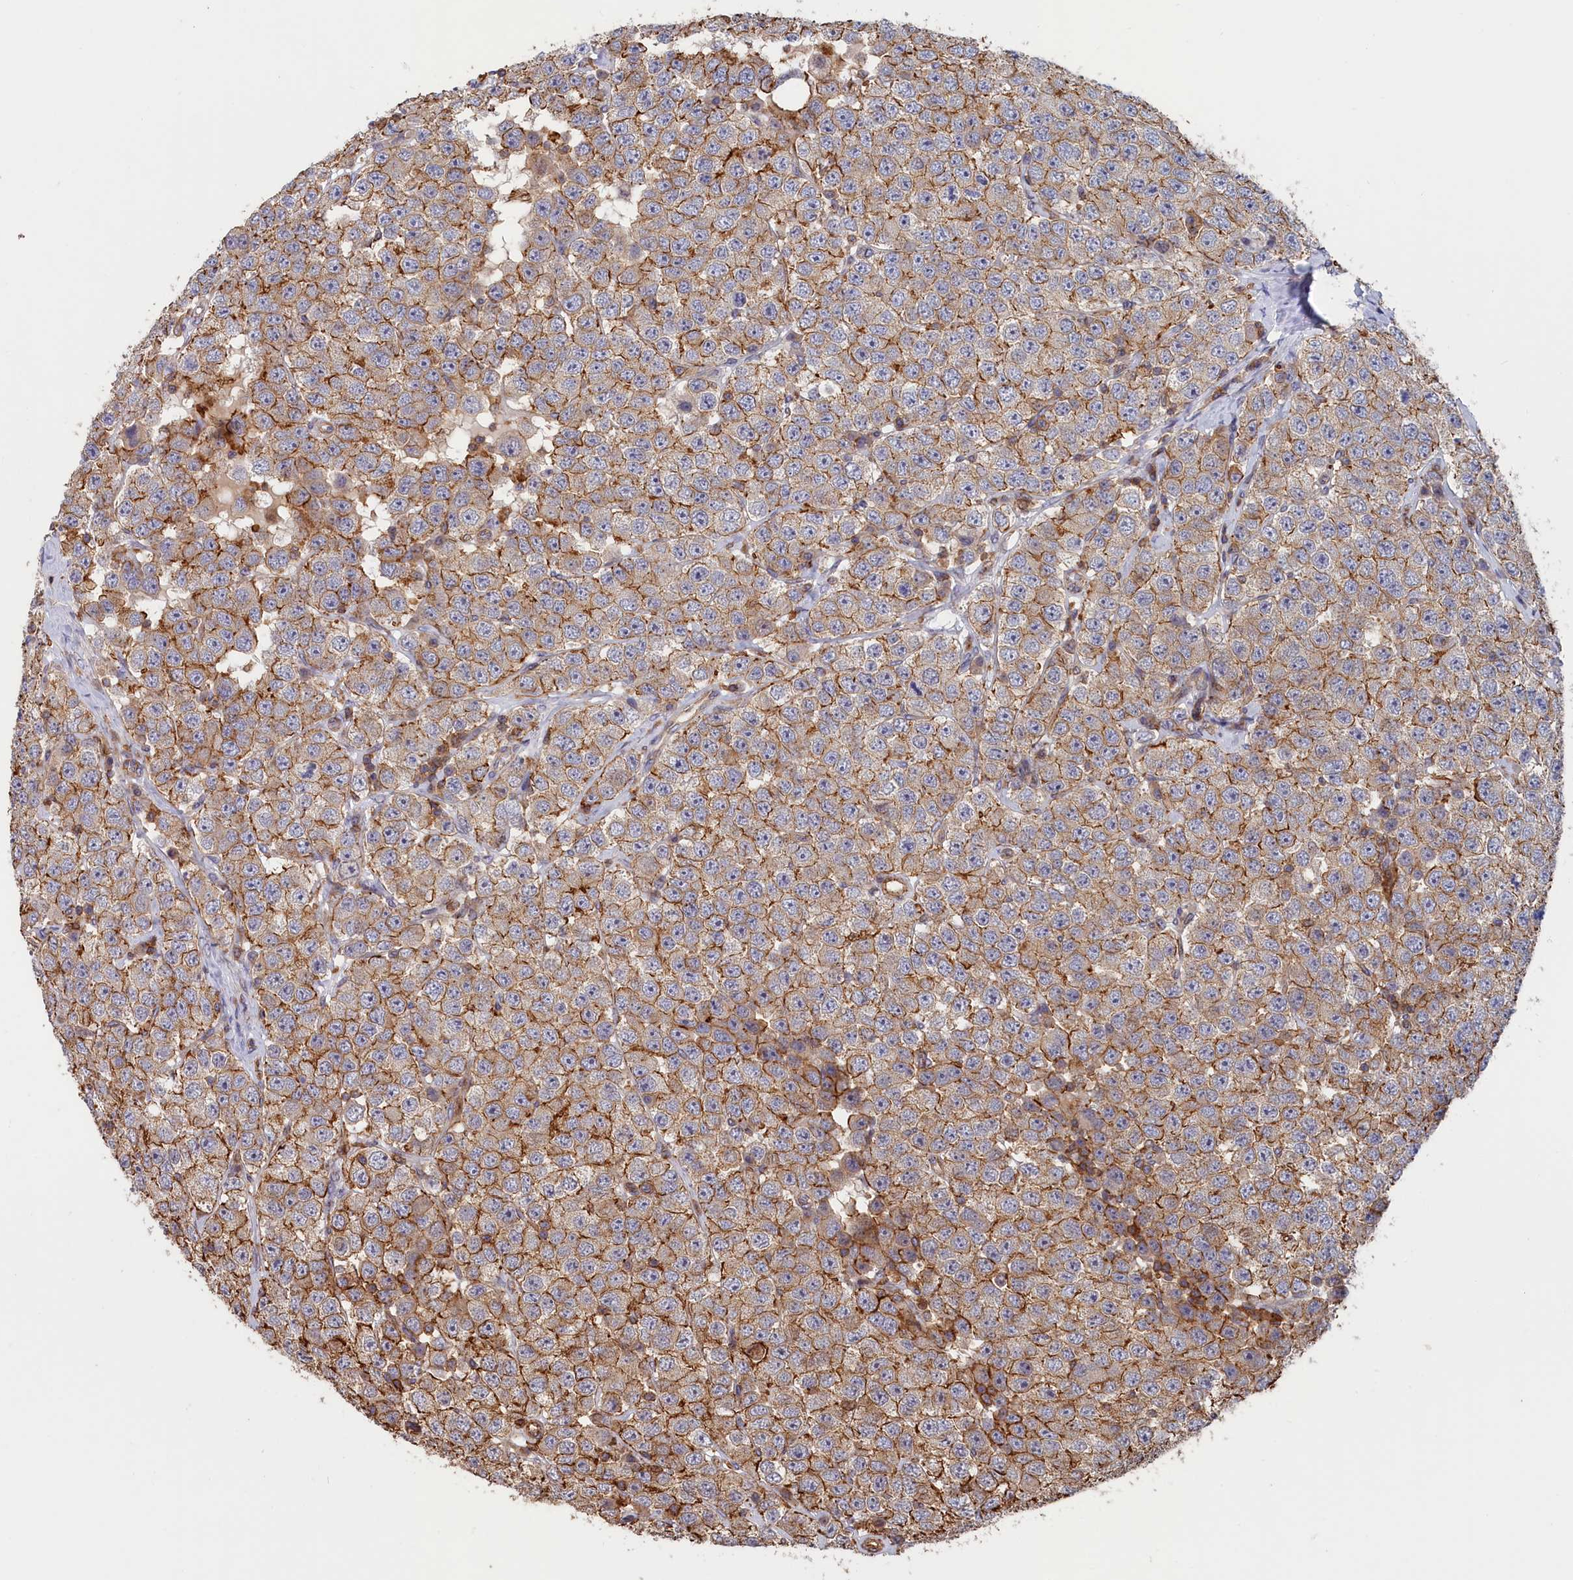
{"staining": {"intensity": "moderate", "quantity": ">75%", "location": "cytoplasmic/membranous"}, "tissue": "testis cancer", "cell_type": "Tumor cells", "image_type": "cancer", "snomed": [{"axis": "morphology", "description": "Seminoma, NOS"}, {"axis": "topography", "description": "Testis"}], "caption": "Moderate cytoplasmic/membranous staining for a protein is seen in about >75% of tumor cells of seminoma (testis) using immunohistochemistry (IHC).", "gene": "ANKRD27", "patient": {"sex": "male", "age": 28}}